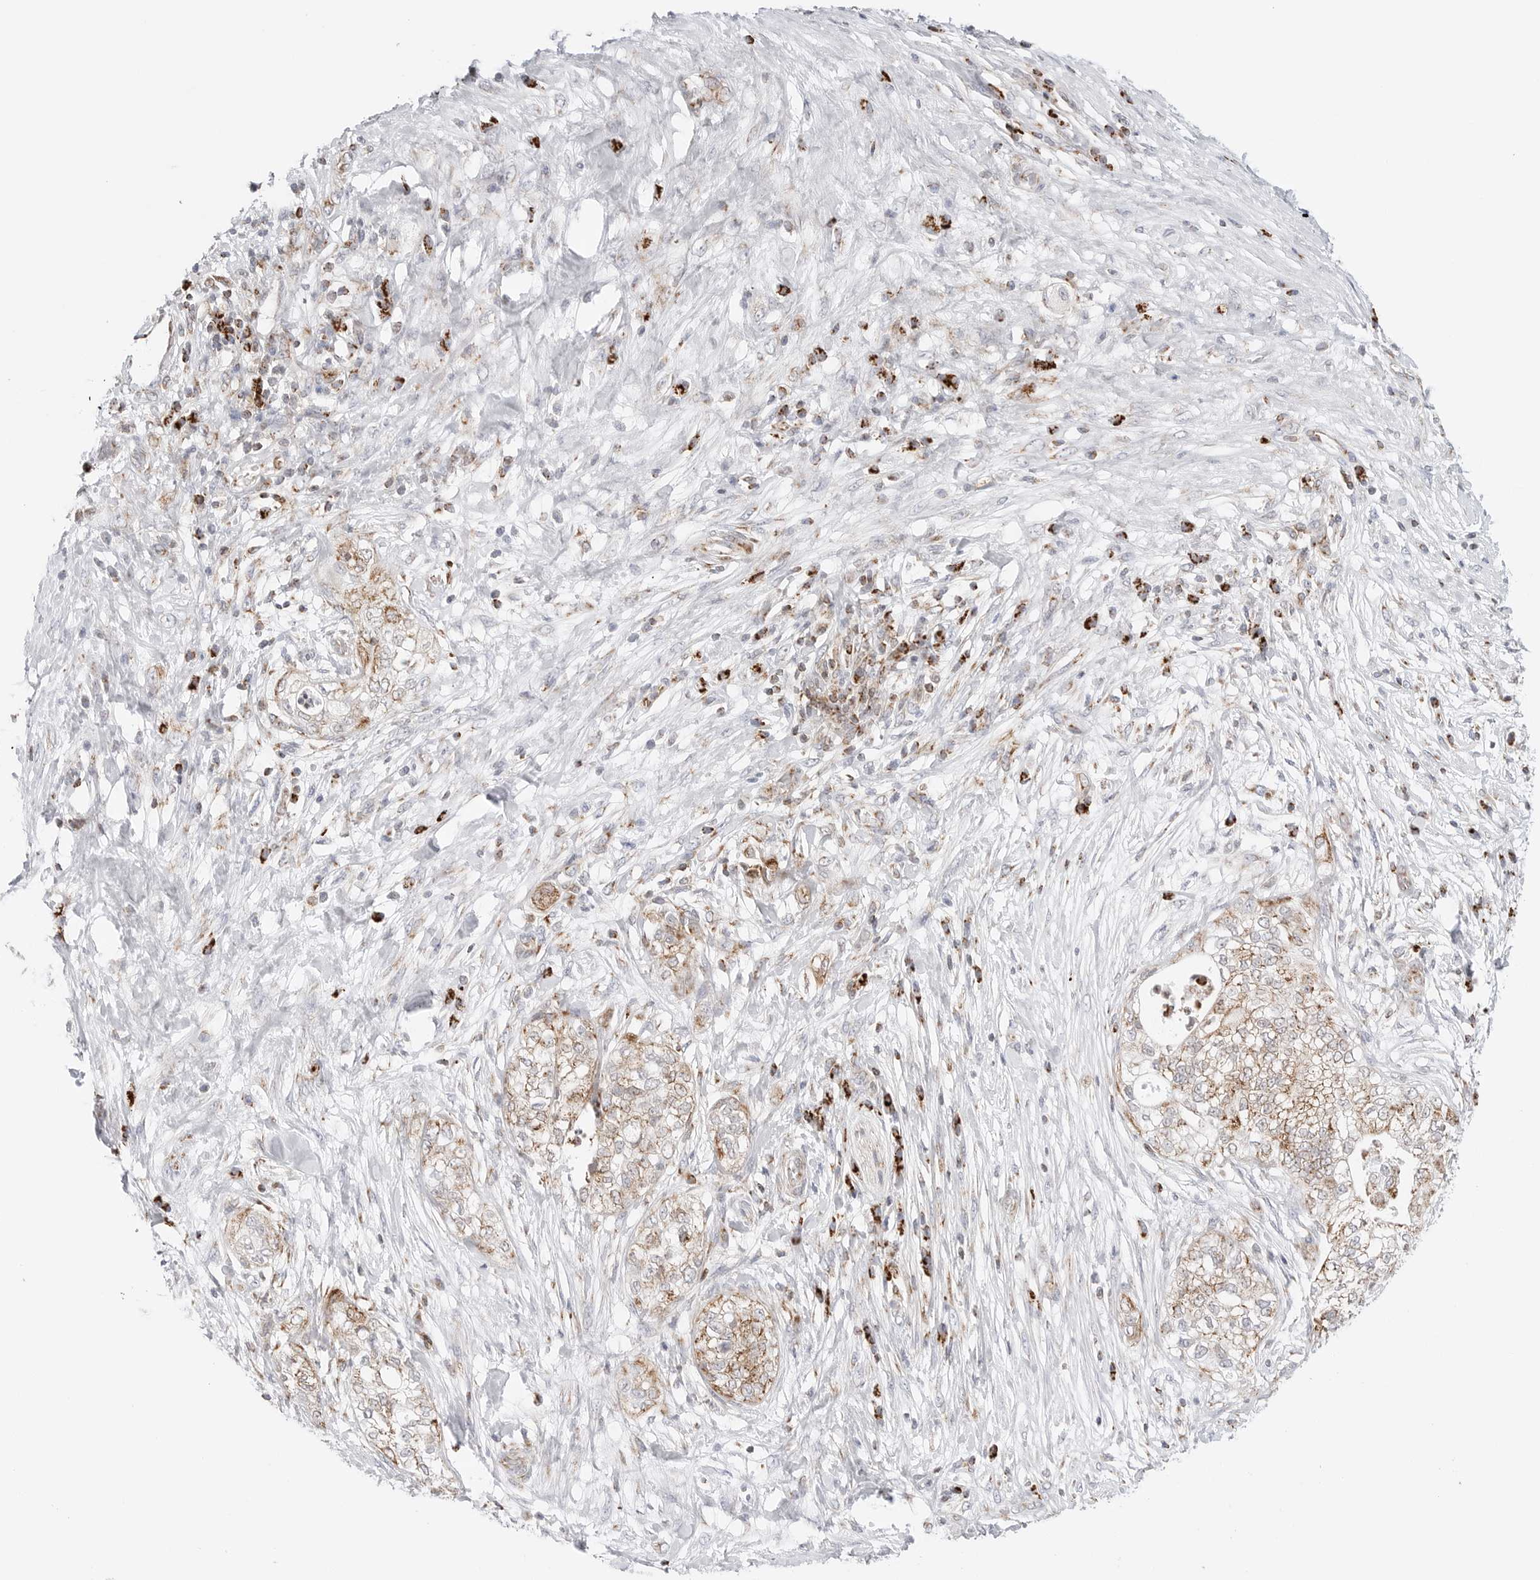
{"staining": {"intensity": "weak", "quantity": "25%-75%", "location": "cytoplasmic/membranous"}, "tissue": "pancreatic cancer", "cell_type": "Tumor cells", "image_type": "cancer", "snomed": [{"axis": "morphology", "description": "Adenocarcinoma, NOS"}, {"axis": "topography", "description": "Pancreas"}], "caption": "The micrograph demonstrates staining of adenocarcinoma (pancreatic), revealing weak cytoplasmic/membranous protein expression (brown color) within tumor cells.", "gene": "ATP5IF1", "patient": {"sex": "male", "age": 72}}